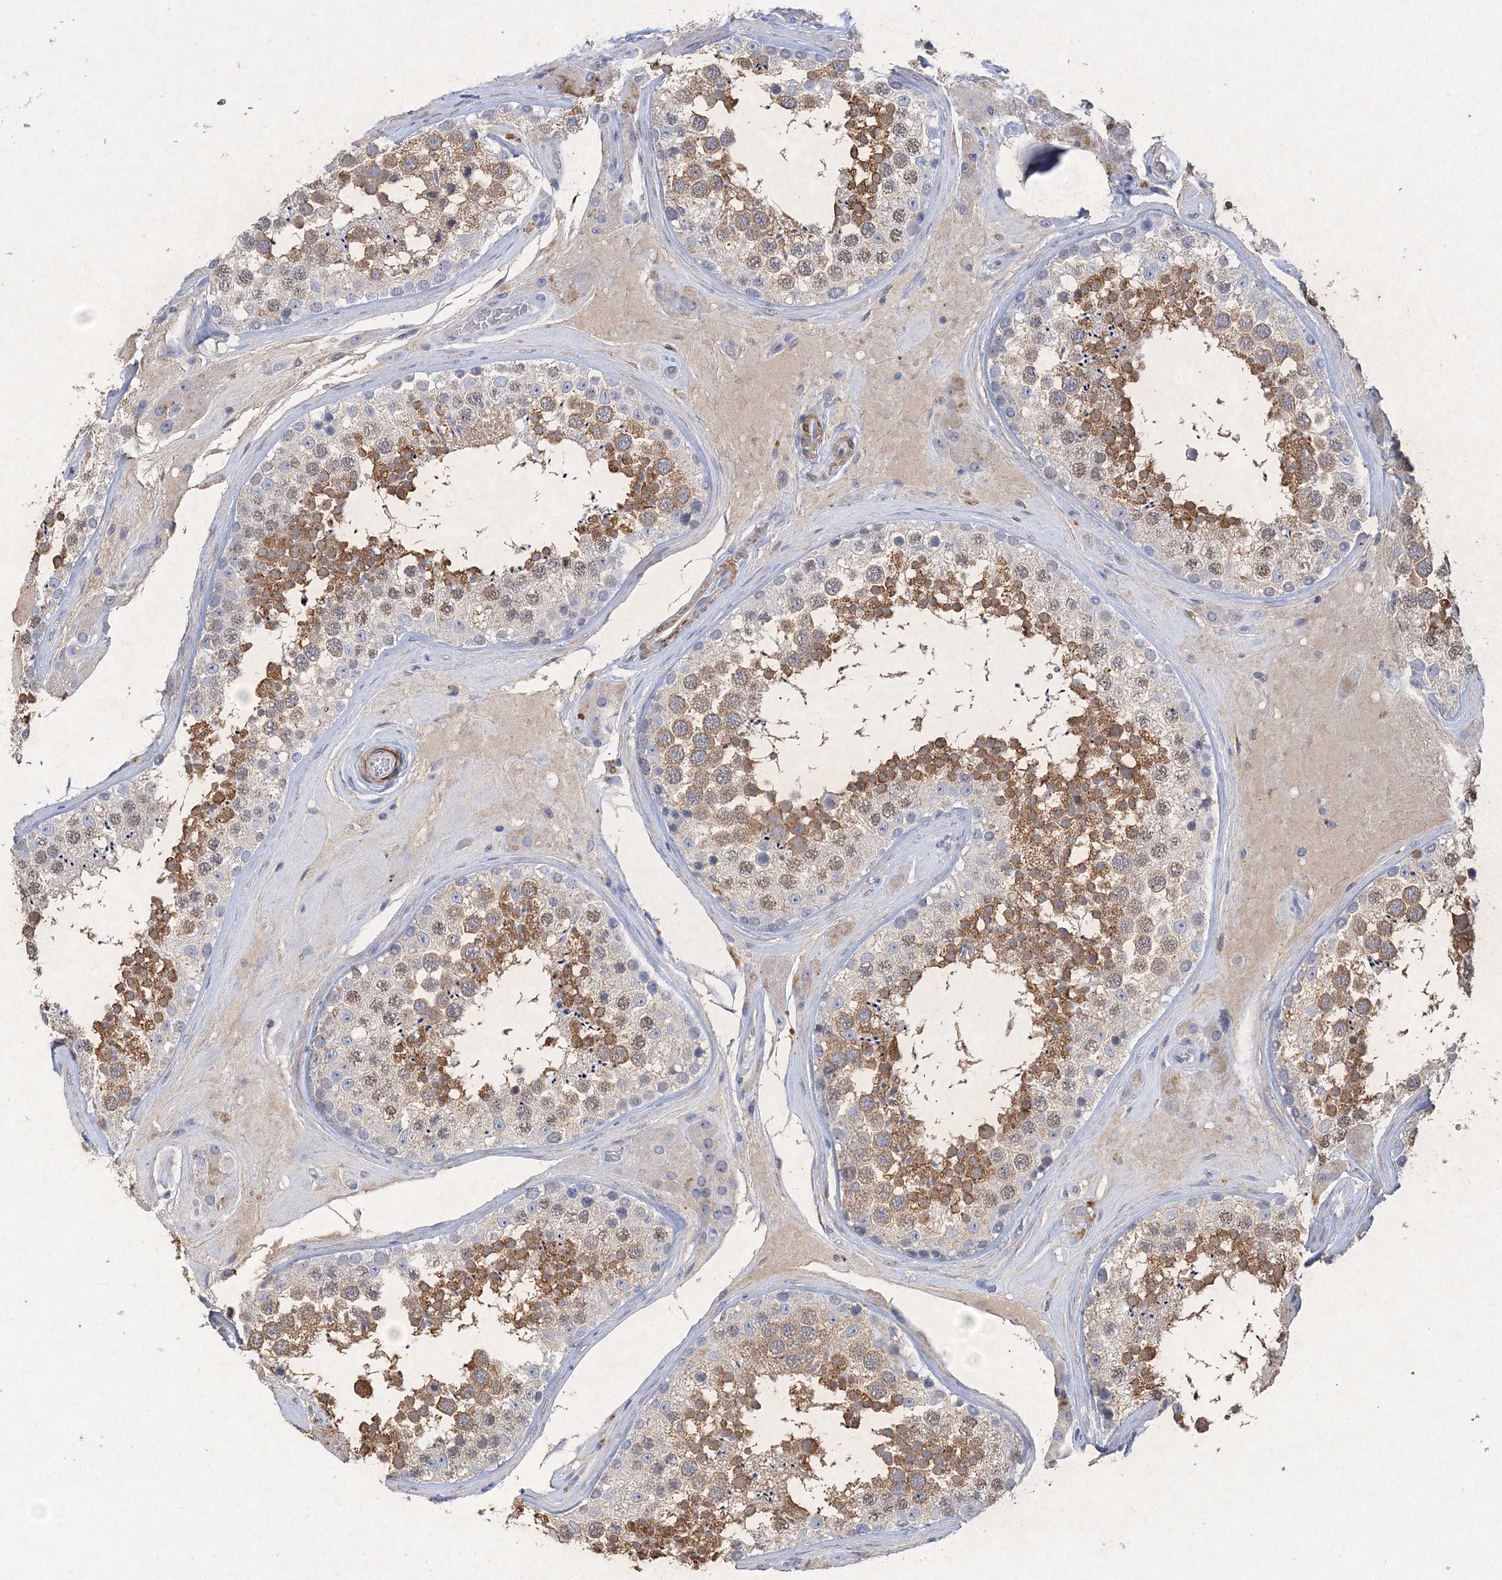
{"staining": {"intensity": "moderate", "quantity": ">75%", "location": "cytoplasmic/membranous"}, "tissue": "testis", "cell_type": "Cells in seminiferous ducts", "image_type": "normal", "snomed": [{"axis": "morphology", "description": "Normal tissue, NOS"}, {"axis": "topography", "description": "Testis"}], "caption": "Human testis stained with a brown dye demonstrates moderate cytoplasmic/membranous positive positivity in about >75% of cells in seminiferous ducts.", "gene": "C11orf58", "patient": {"sex": "male", "age": 46}}